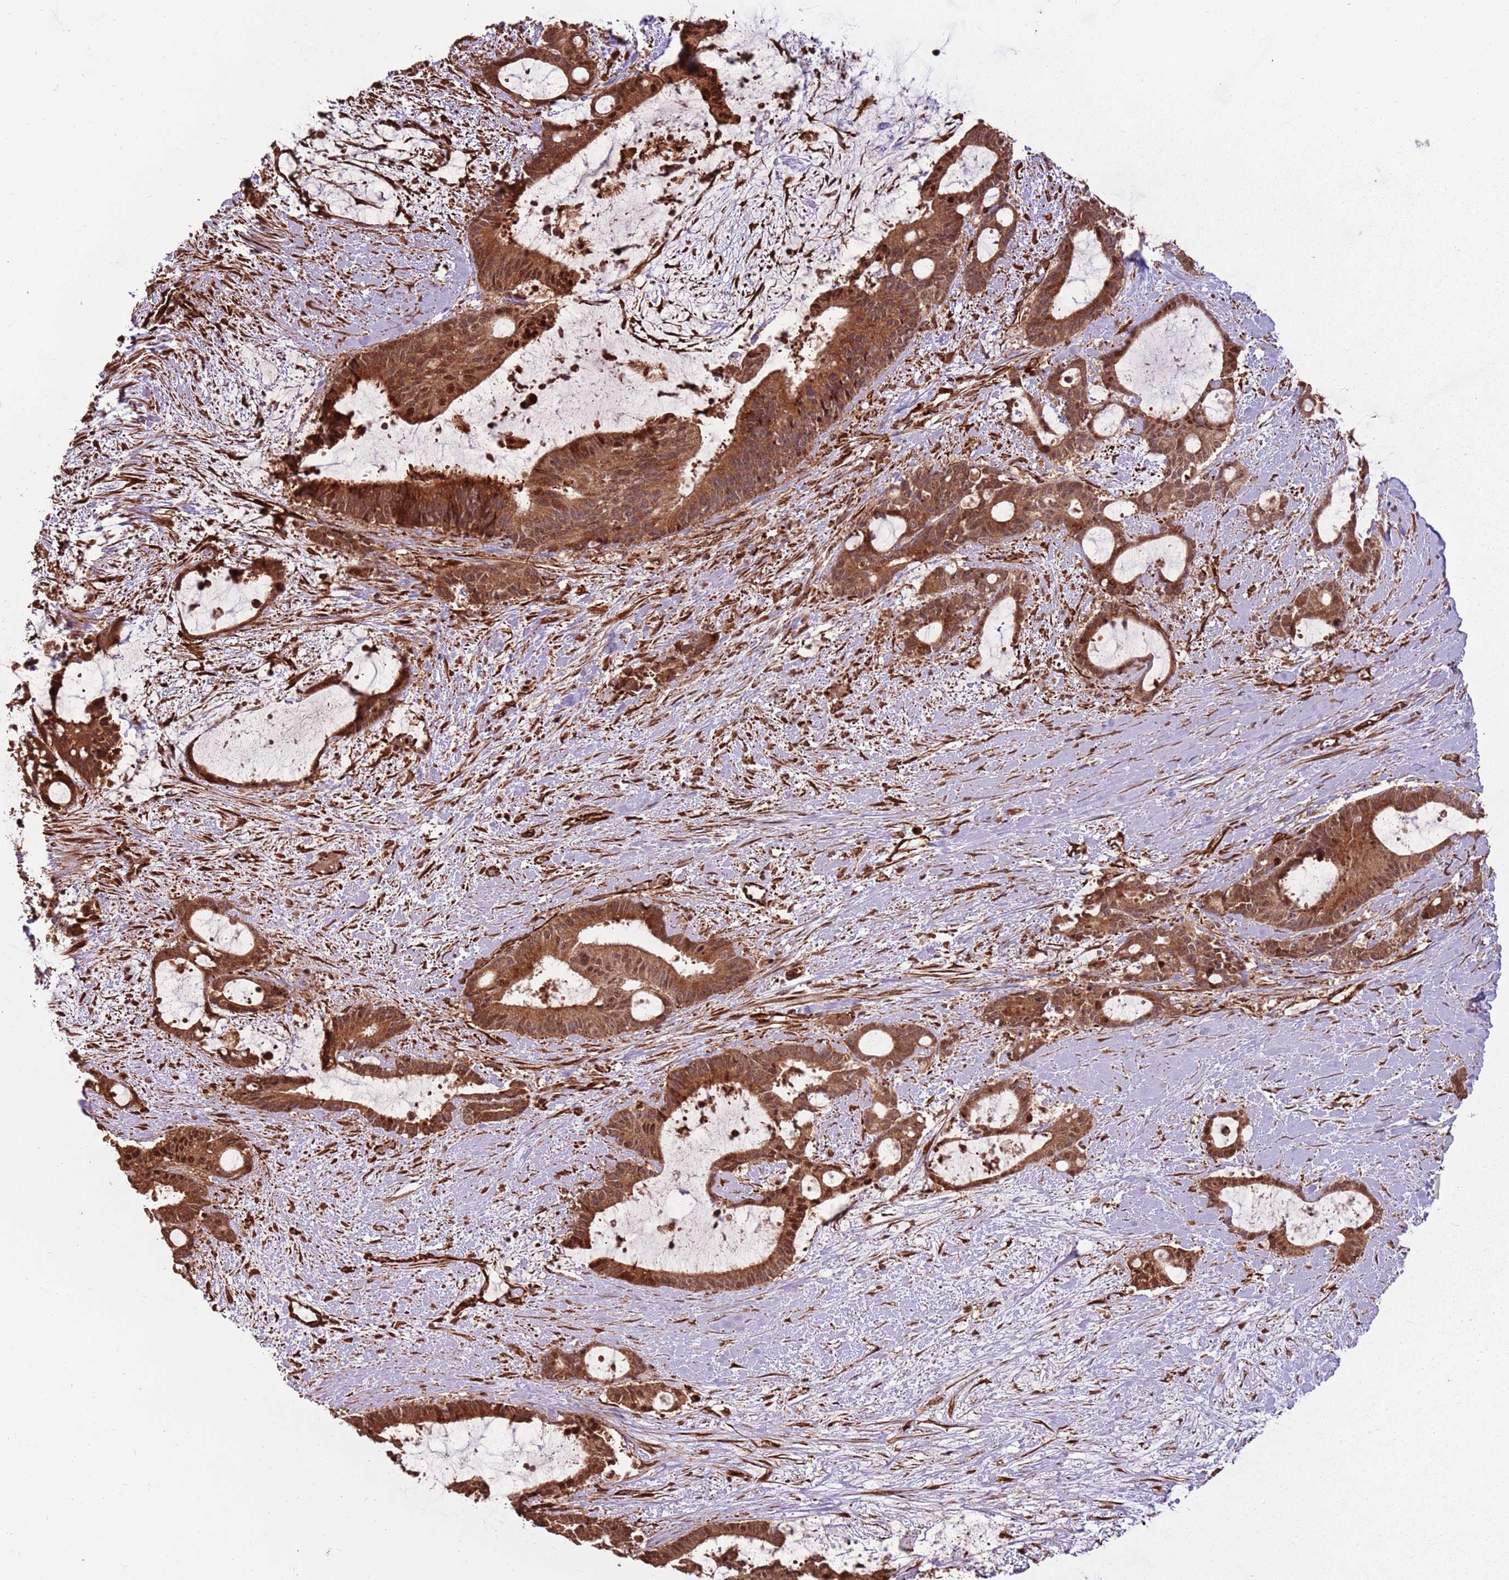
{"staining": {"intensity": "strong", "quantity": ">75%", "location": "cytoplasmic/membranous,nuclear"}, "tissue": "liver cancer", "cell_type": "Tumor cells", "image_type": "cancer", "snomed": [{"axis": "morphology", "description": "Normal tissue, NOS"}, {"axis": "morphology", "description": "Cholangiocarcinoma"}, {"axis": "topography", "description": "Liver"}, {"axis": "topography", "description": "Peripheral nerve tissue"}], "caption": "Immunohistochemistry (IHC) photomicrograph of neoplastic tissue: cholangiocarcinoma (liver) stained using immunohistochemistry exhibits high levels of strong protein expression localized specifically in the cytoplasmic/membranous and nuclear of tumor cells, appearing as a cytoplasmic/membranous and nuclear brown color.", "gene": "ADAMTS3", "patient": {"sex": "female", "age": 73}}